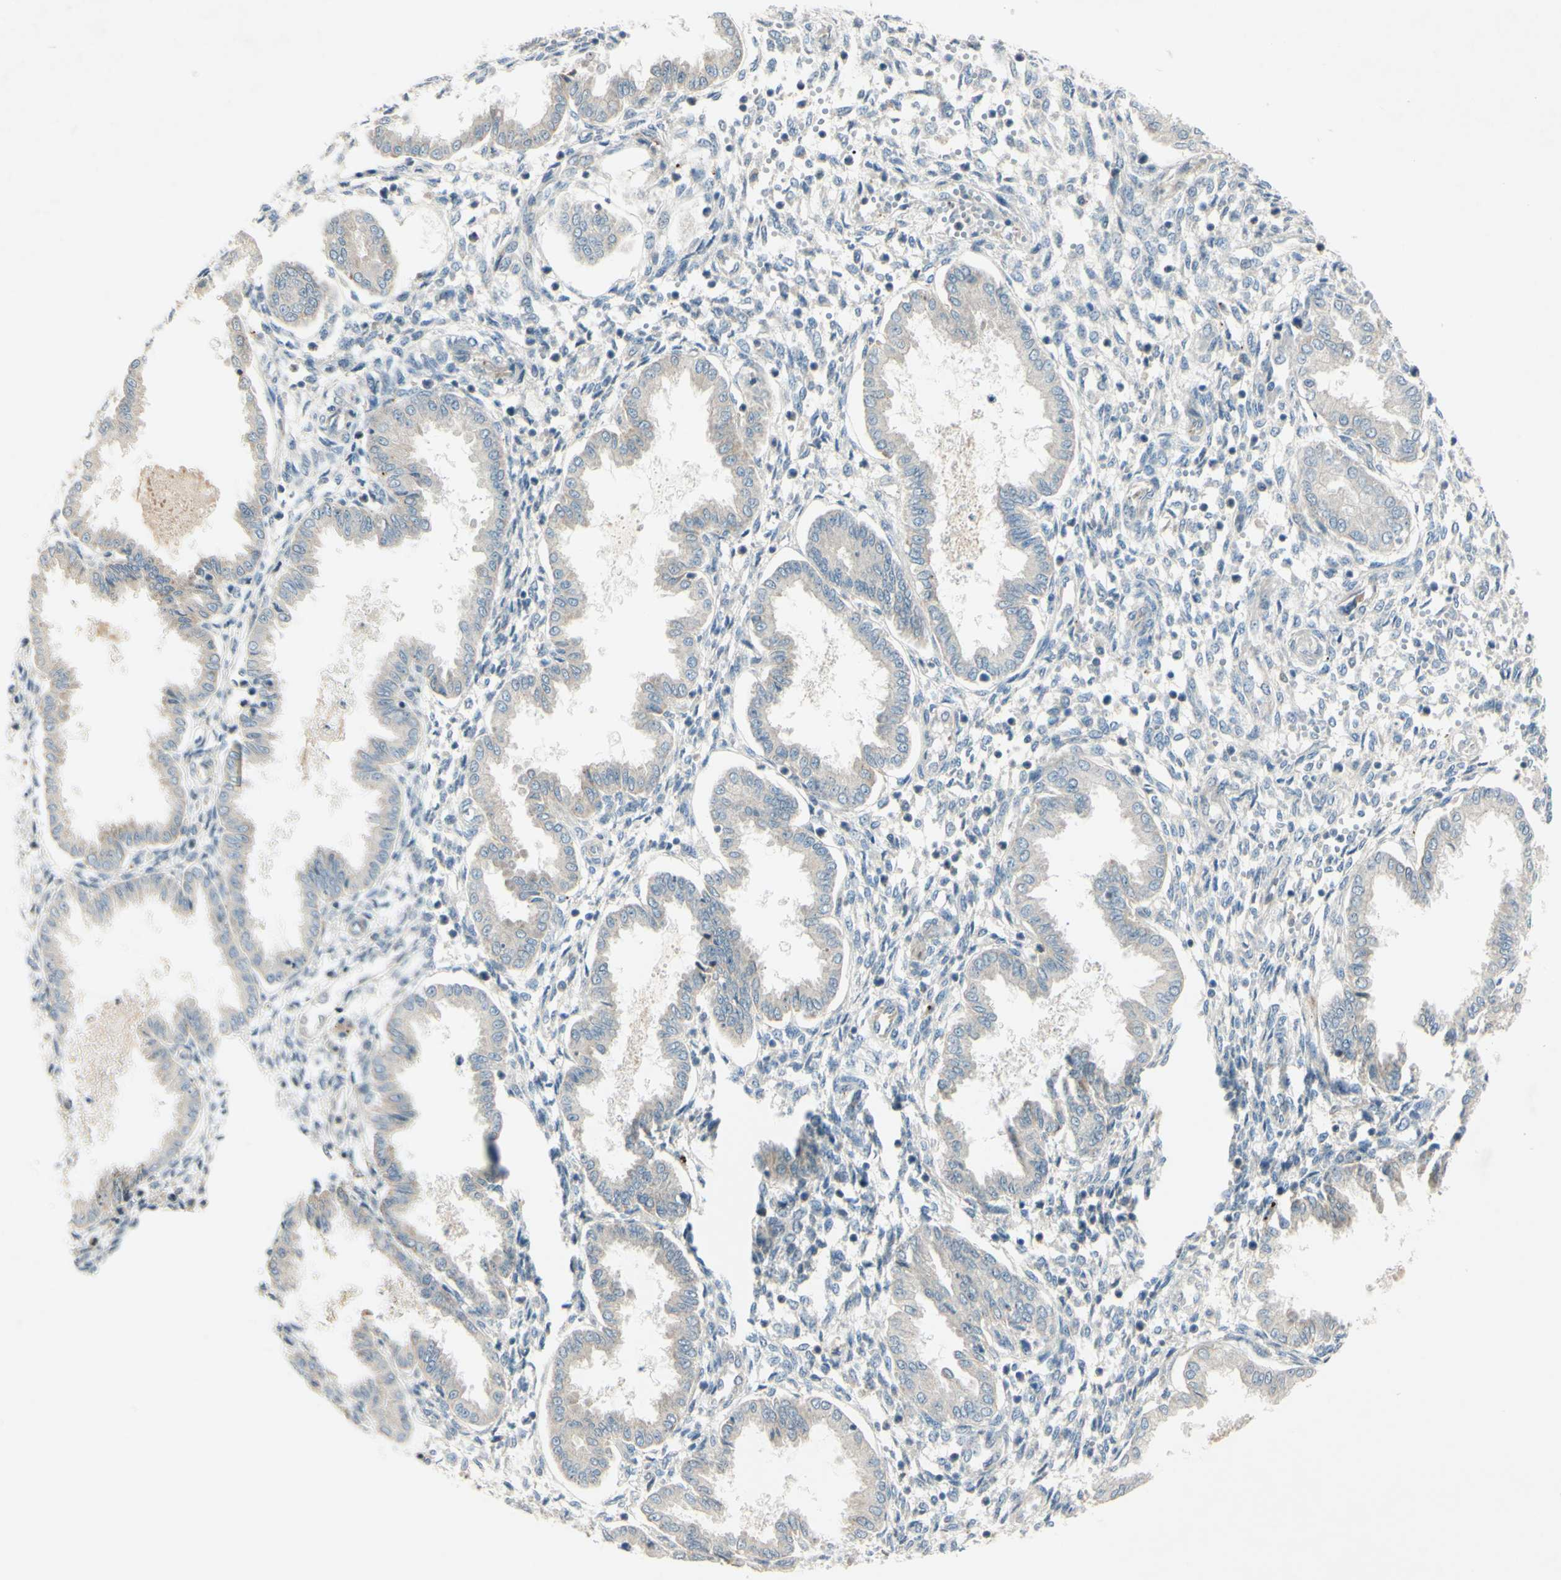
{"staining": {"intensity": "weak", "quantity": "25%-75%", "location": "cytoplasmic/membranous"}, "tissue": "endometrium", "cell_type": "Cells in endometrial stroma", "image_type": "normal", "snomed": [{"axis": "morphology", "description": "Normal tissue, NOS"}, {"axis": "topography", "description": "Endometrium"}], "caption": "This photomicrograph exhibits IHC staining of unremarkable human endometrium, with low weak cytoplasmic/membranous expression in approximately 25%-75% of cells in endometrial stroma.", "gene": "FGFR2", "patient": {"sex": "female", "age": 33}}